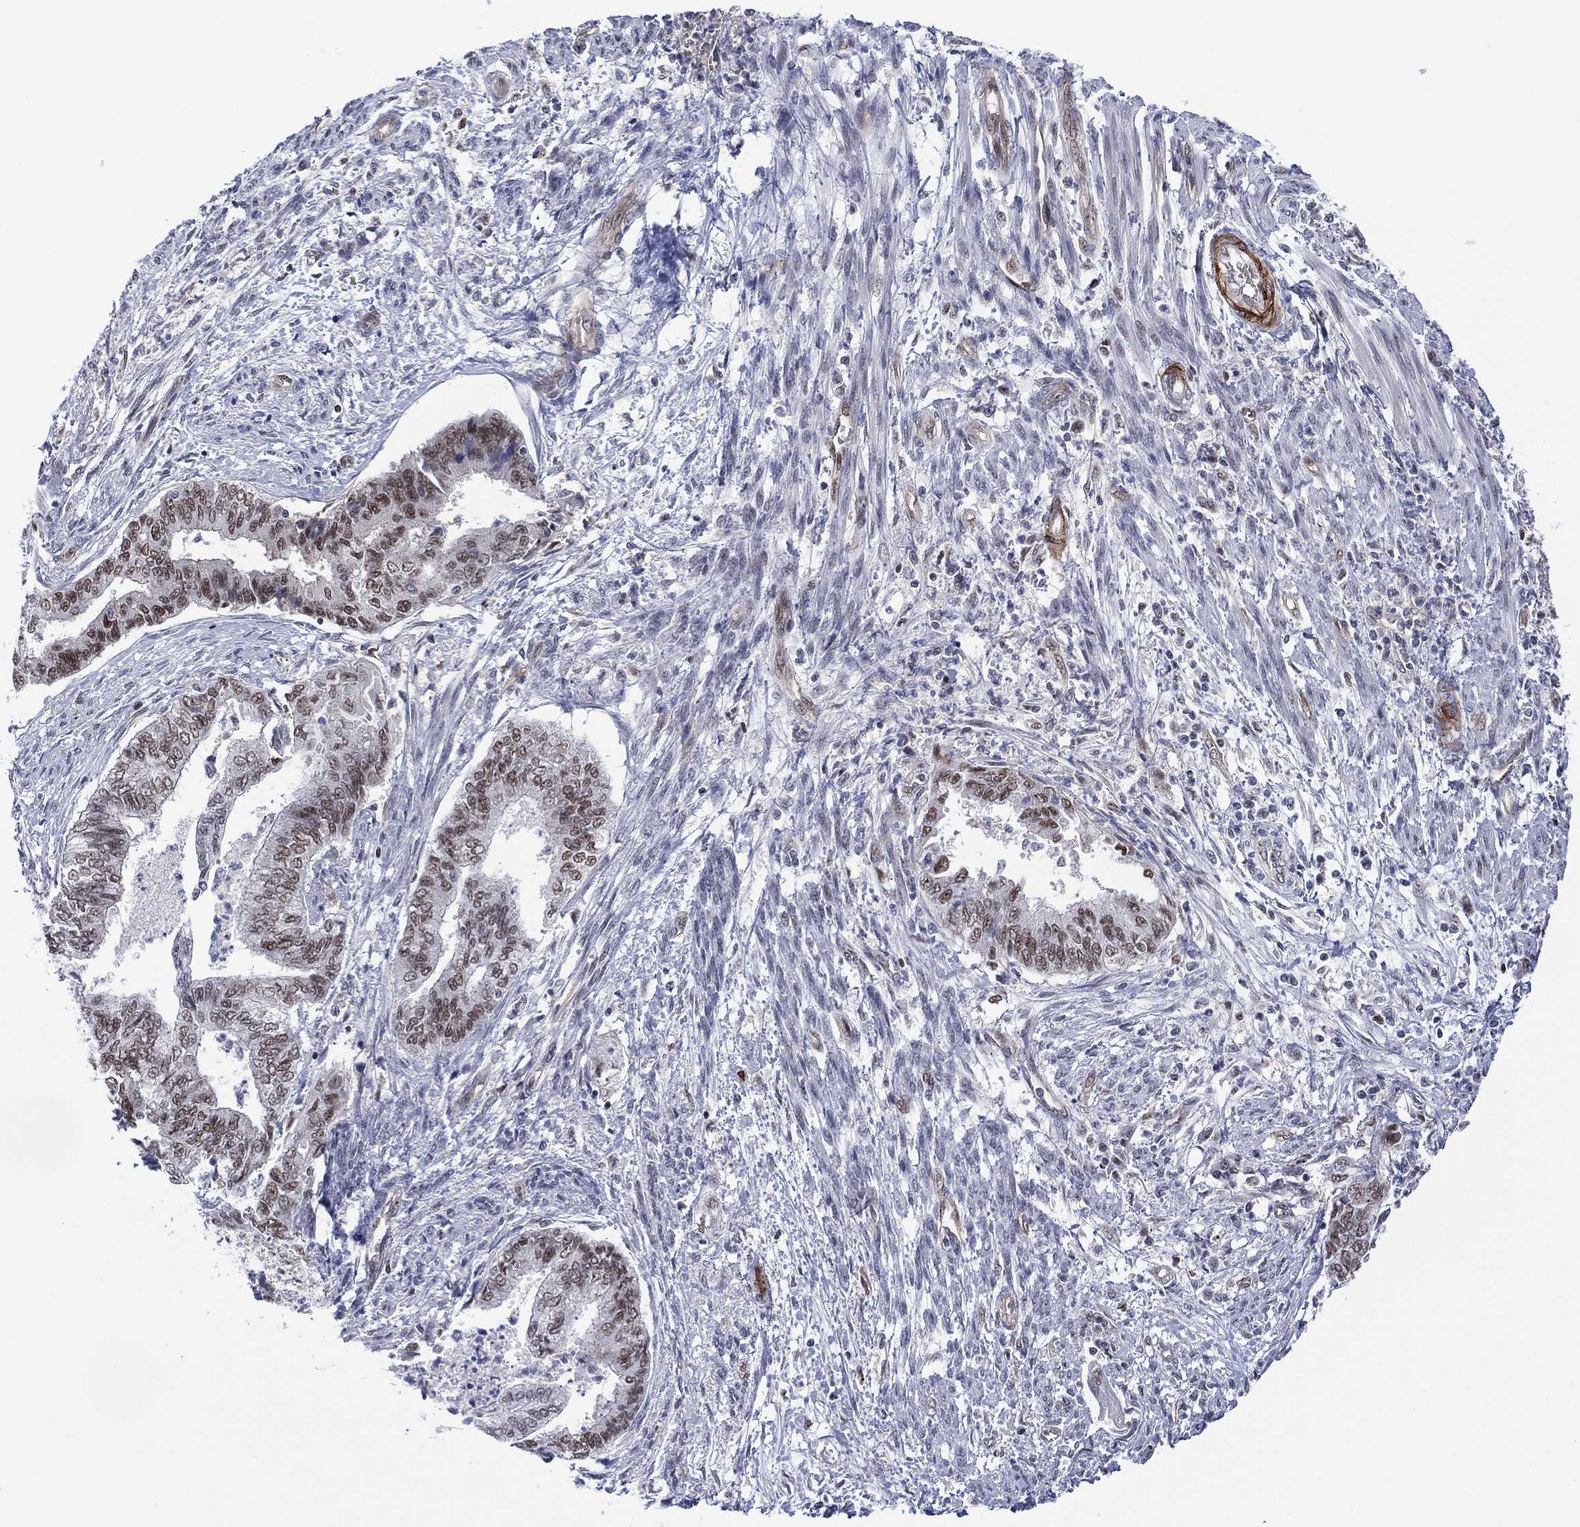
{"staining": {"intensity": "moderate", "quantity": "25%-75%", "location": "nuclear"}, "tissue": "endometrial cancer", "cell_type": "Tumor cells", "image_type": "cancer", "snomed": [{"axis": "morphology", "description": "Adenocarcinoma, NOS"}, {"axis": "topography", "description": "Endometrium"}], "caption": "Adenocarcinoma (endometrial) was stained to show a protein in brown. There is medium levels of moderate nuclear expression in about 25%-75% of tumor cells.", "gene": "GSE1", "patient": {"sex": "female", "age": 65}}